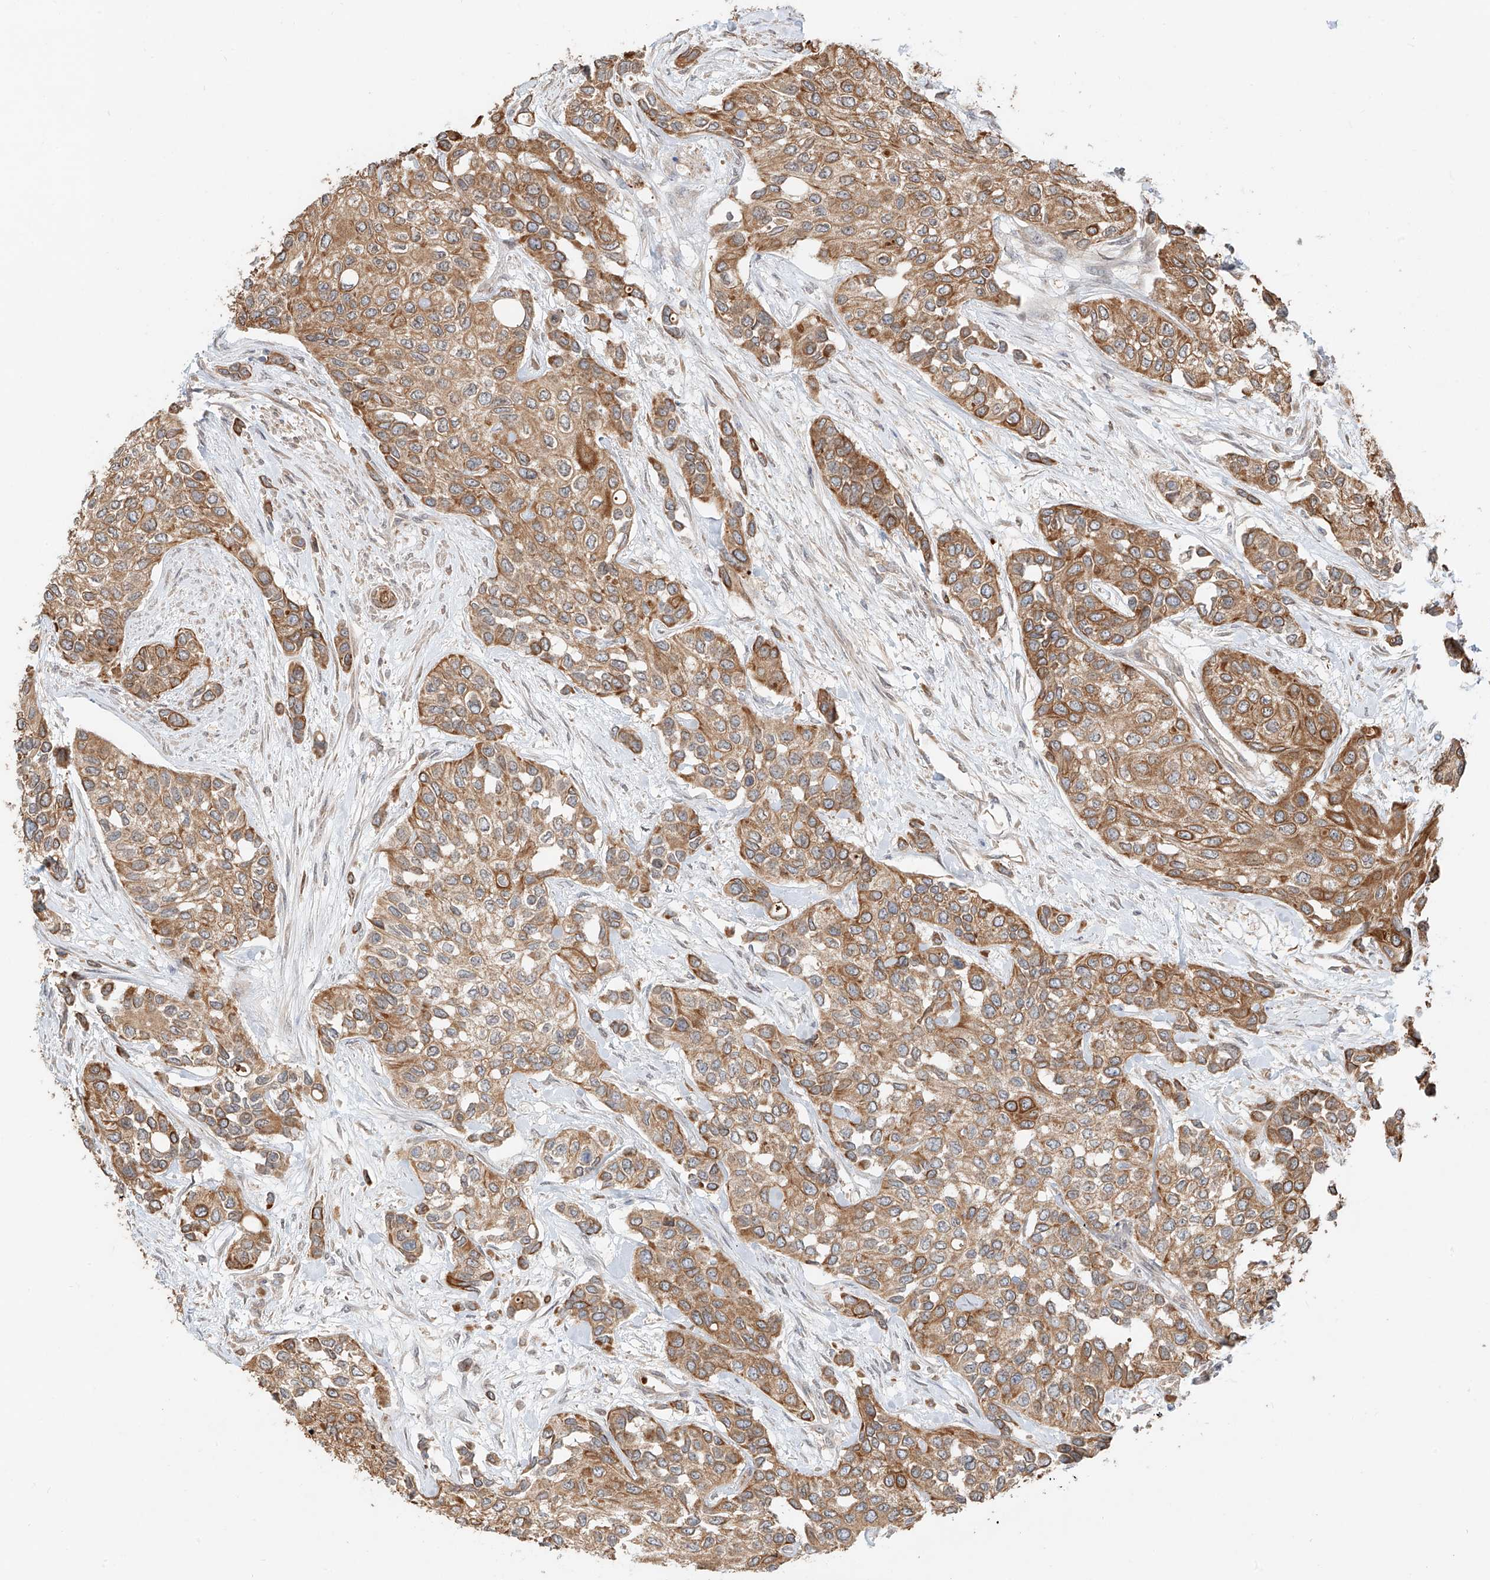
{"staining": {"intensity": "moderate", "quantity": ">75%", "location": "cytoplasmic/membranous"}, "tissue": "urothelial cancer", "cell_type": "Tumor cells", "image_type": "cancer", "snomed": [{"axis": "morphology", "description": "Normal tissue, NOS"}, {"axis": "morphology", "description": "Urothelial carcinoma, High grade"}, {"axis": "topography", "description": "Vascular tissue"}, {"axis": "topography", "description": "Urinary bladder"}], "caption": "Immunohistochemical staining of high-grade urothelial carcinoma displays medium levels of moderate cytoplasmic/membranous positivity in approximately >75% of tumor cells.", "gene": "CEP162", "patient": {"sex": "female", "age": 56}}